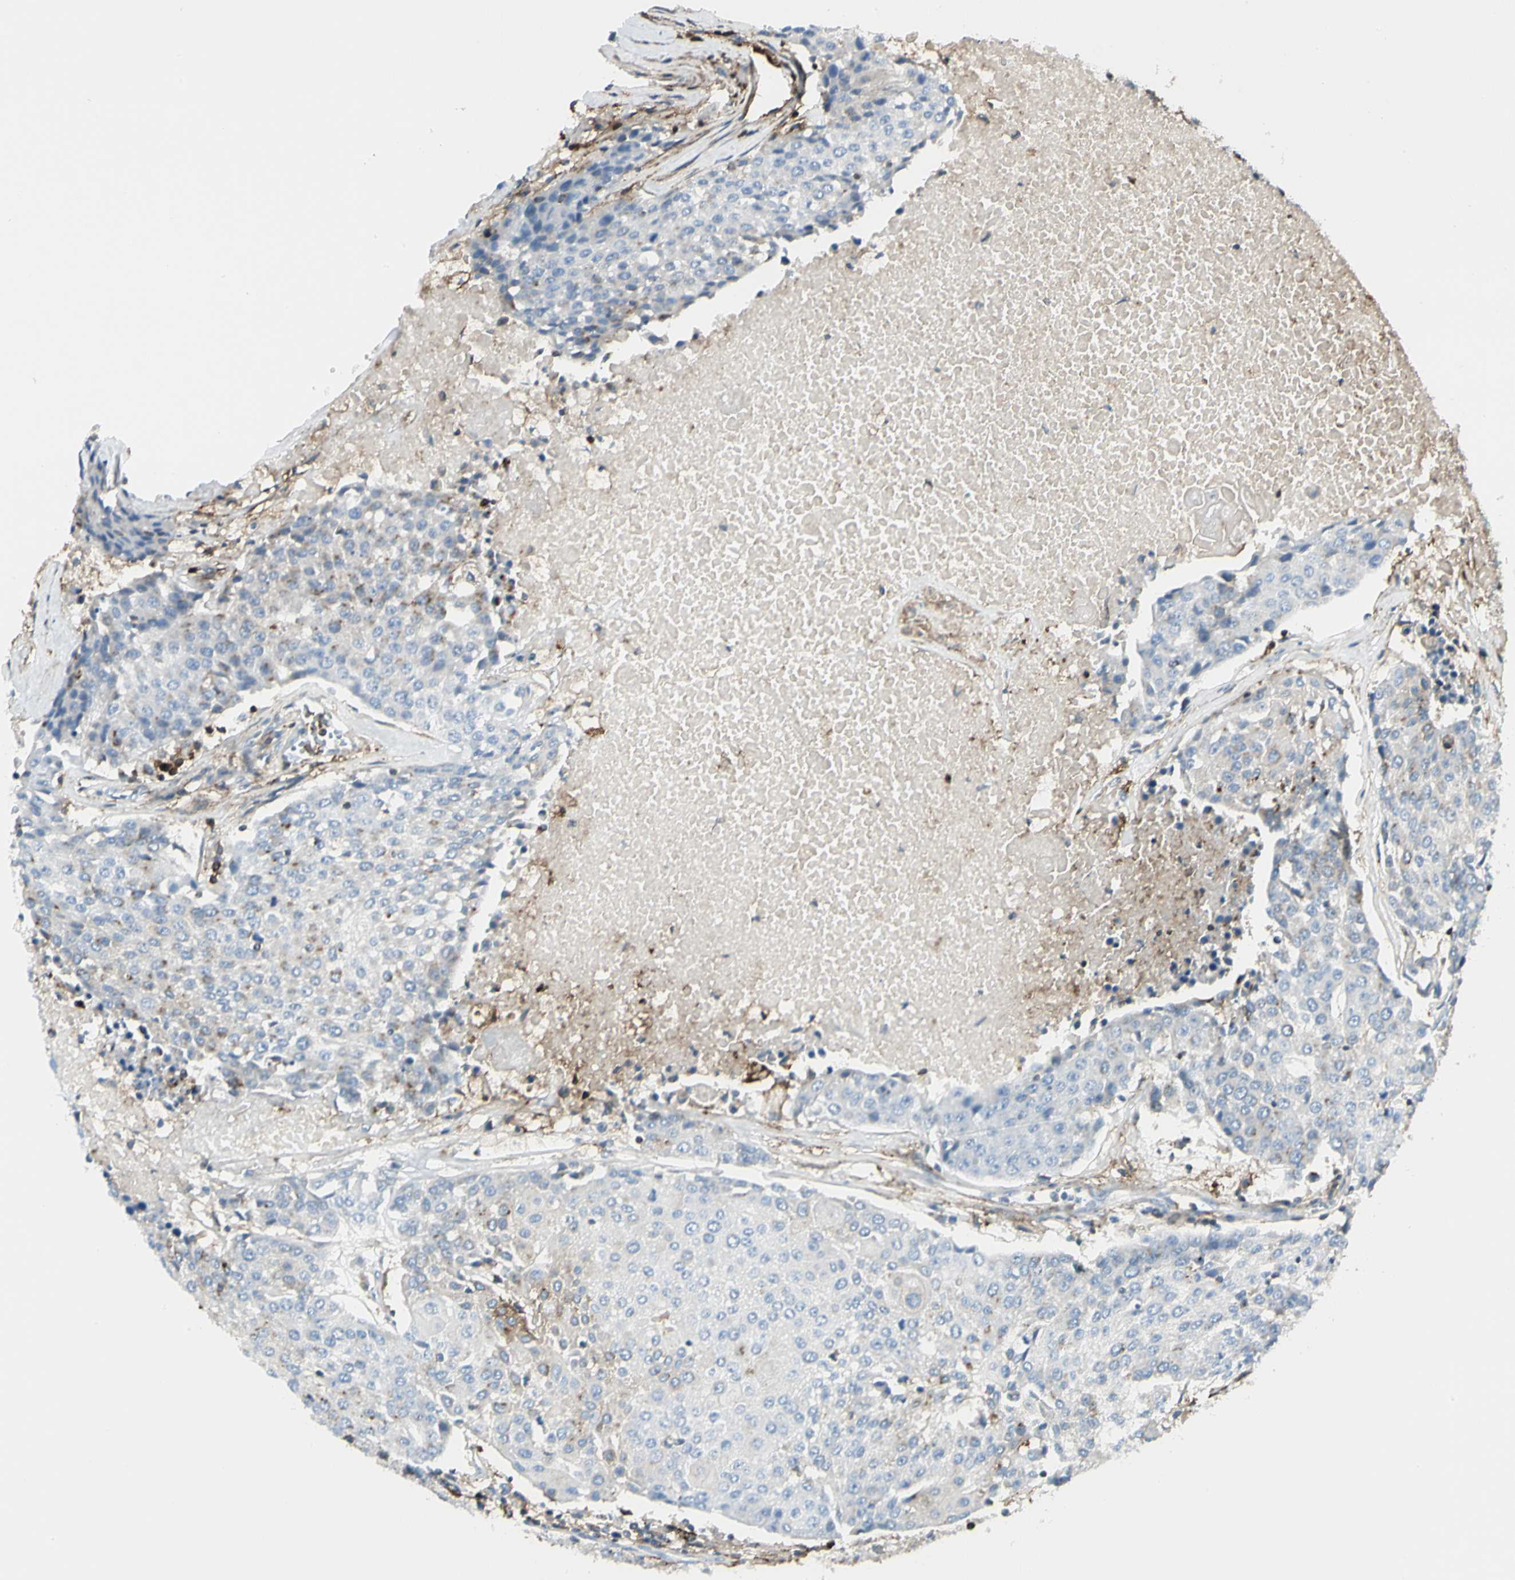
{"staining": {"intensity": "weak", "quantity": "<25%", "location": "cytoplasmic/membranous"}, "tissue": "urothelial cancer", "cell_type": "Tumor cells", "image_type": "cancer", "snomed": [{"axis": "morphology", "description": "Urothelial carcinoma, High grade"}, {"axis": "topography", "description": "Urinary bladder"}], "caption": "This photomicrograph is of urothelial carcinoma (high-grade) stained with IHC to label a protein in brown with the nuclei are counter-stained blue. There is no expression in tumor cells.", "gene": "CLEC2B", "patient": {"sex": "female", "age": 85}}